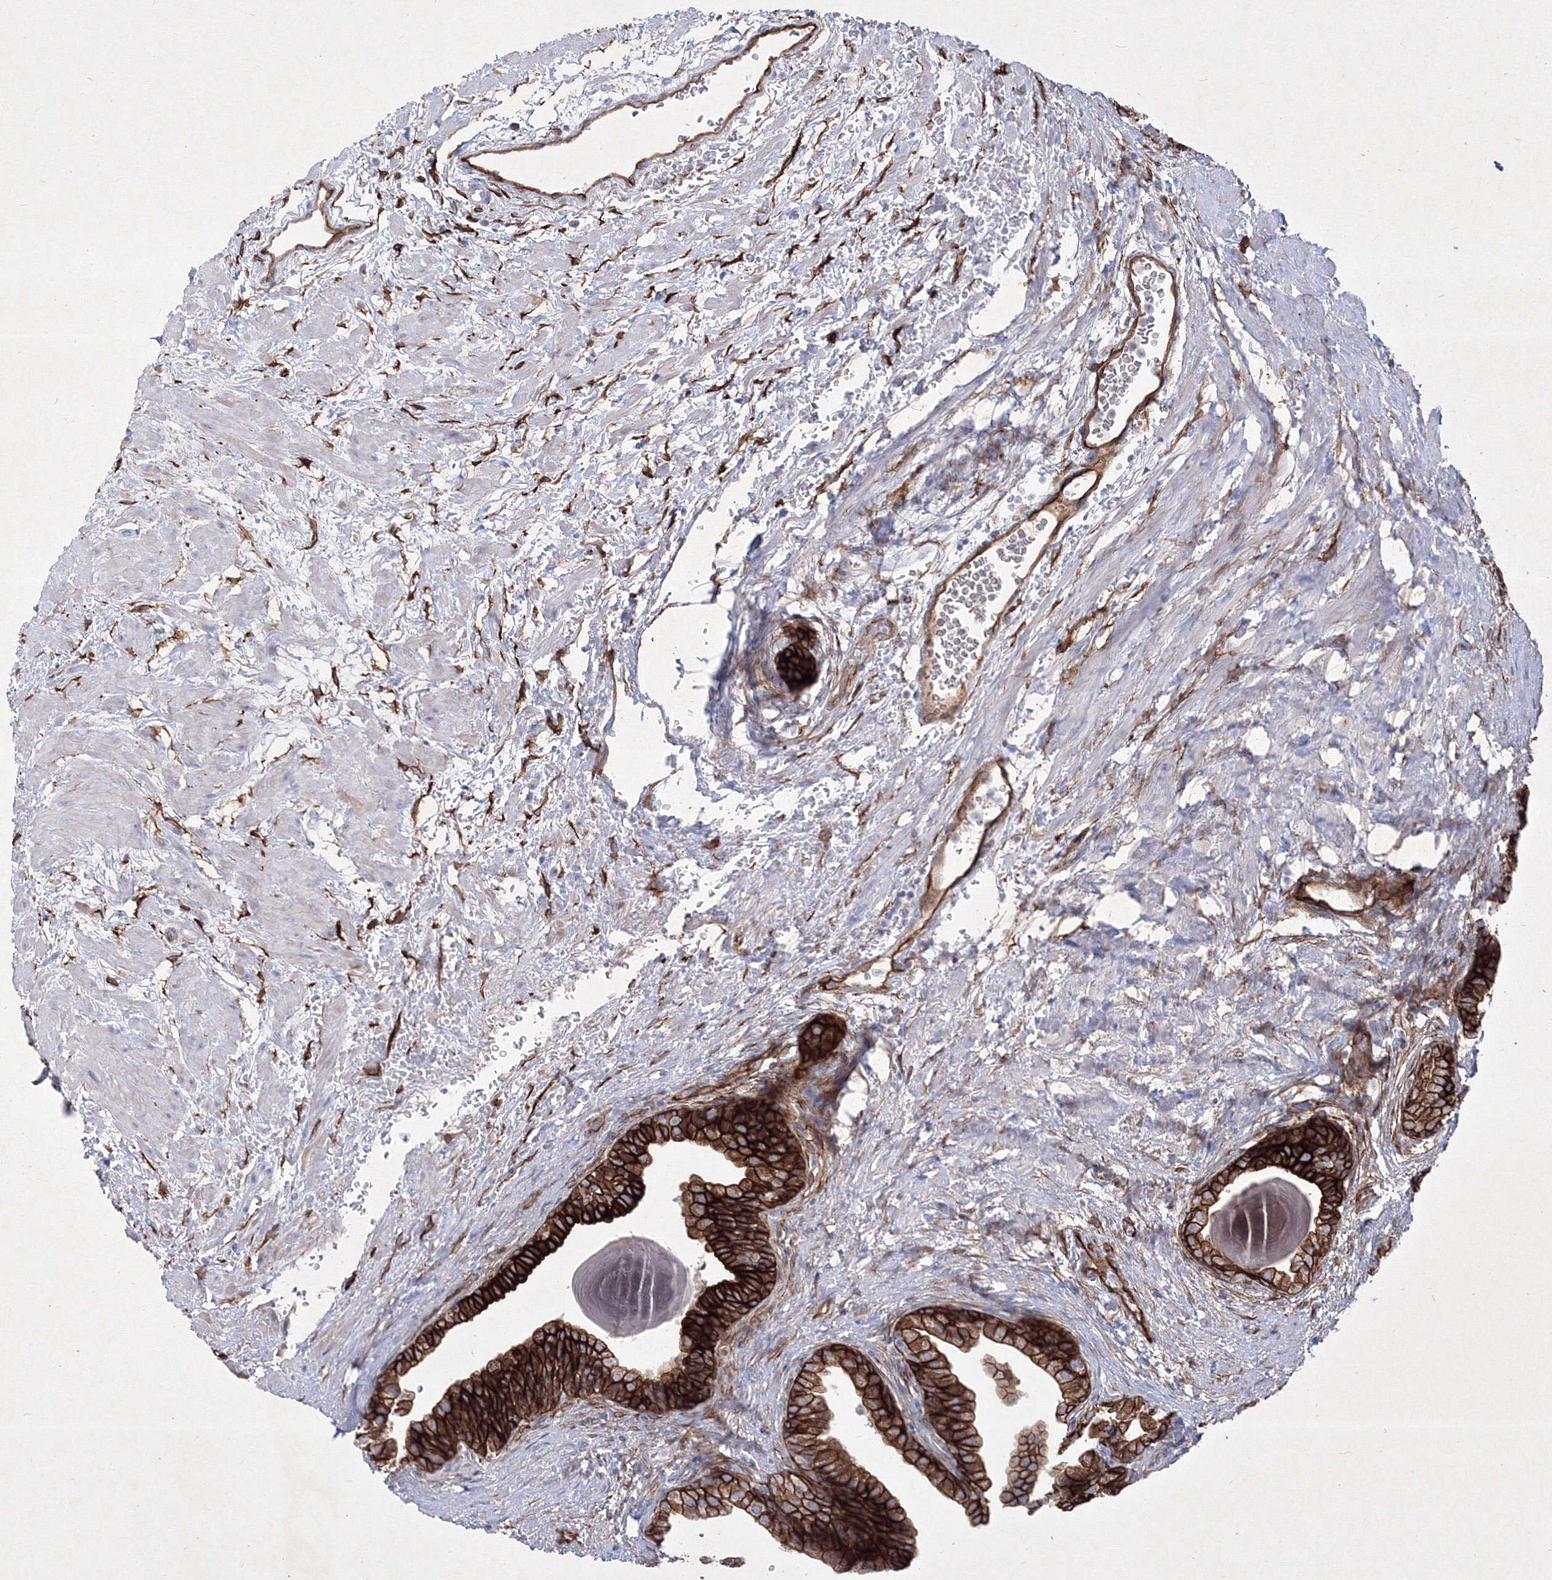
{"staining": {"intensity": "strong", "quantity": ">75%", "location": "cytoplasmic/membranous"}, "tissue": "prostate", "cell_type": "Glandular cells", "image_type": "normal", "snomed": [{"axis": "morphology", "description": "Normal tissue, NOS"}, {"axis": "topography", "description": "Prostate"}], "caption": "An image of prostate stained for a protein reveals strong cytoplasmic/membranous brown staining in glandular cells.", "gene": "TMEM139", "patient": {"sex": "male", "age": 48}}